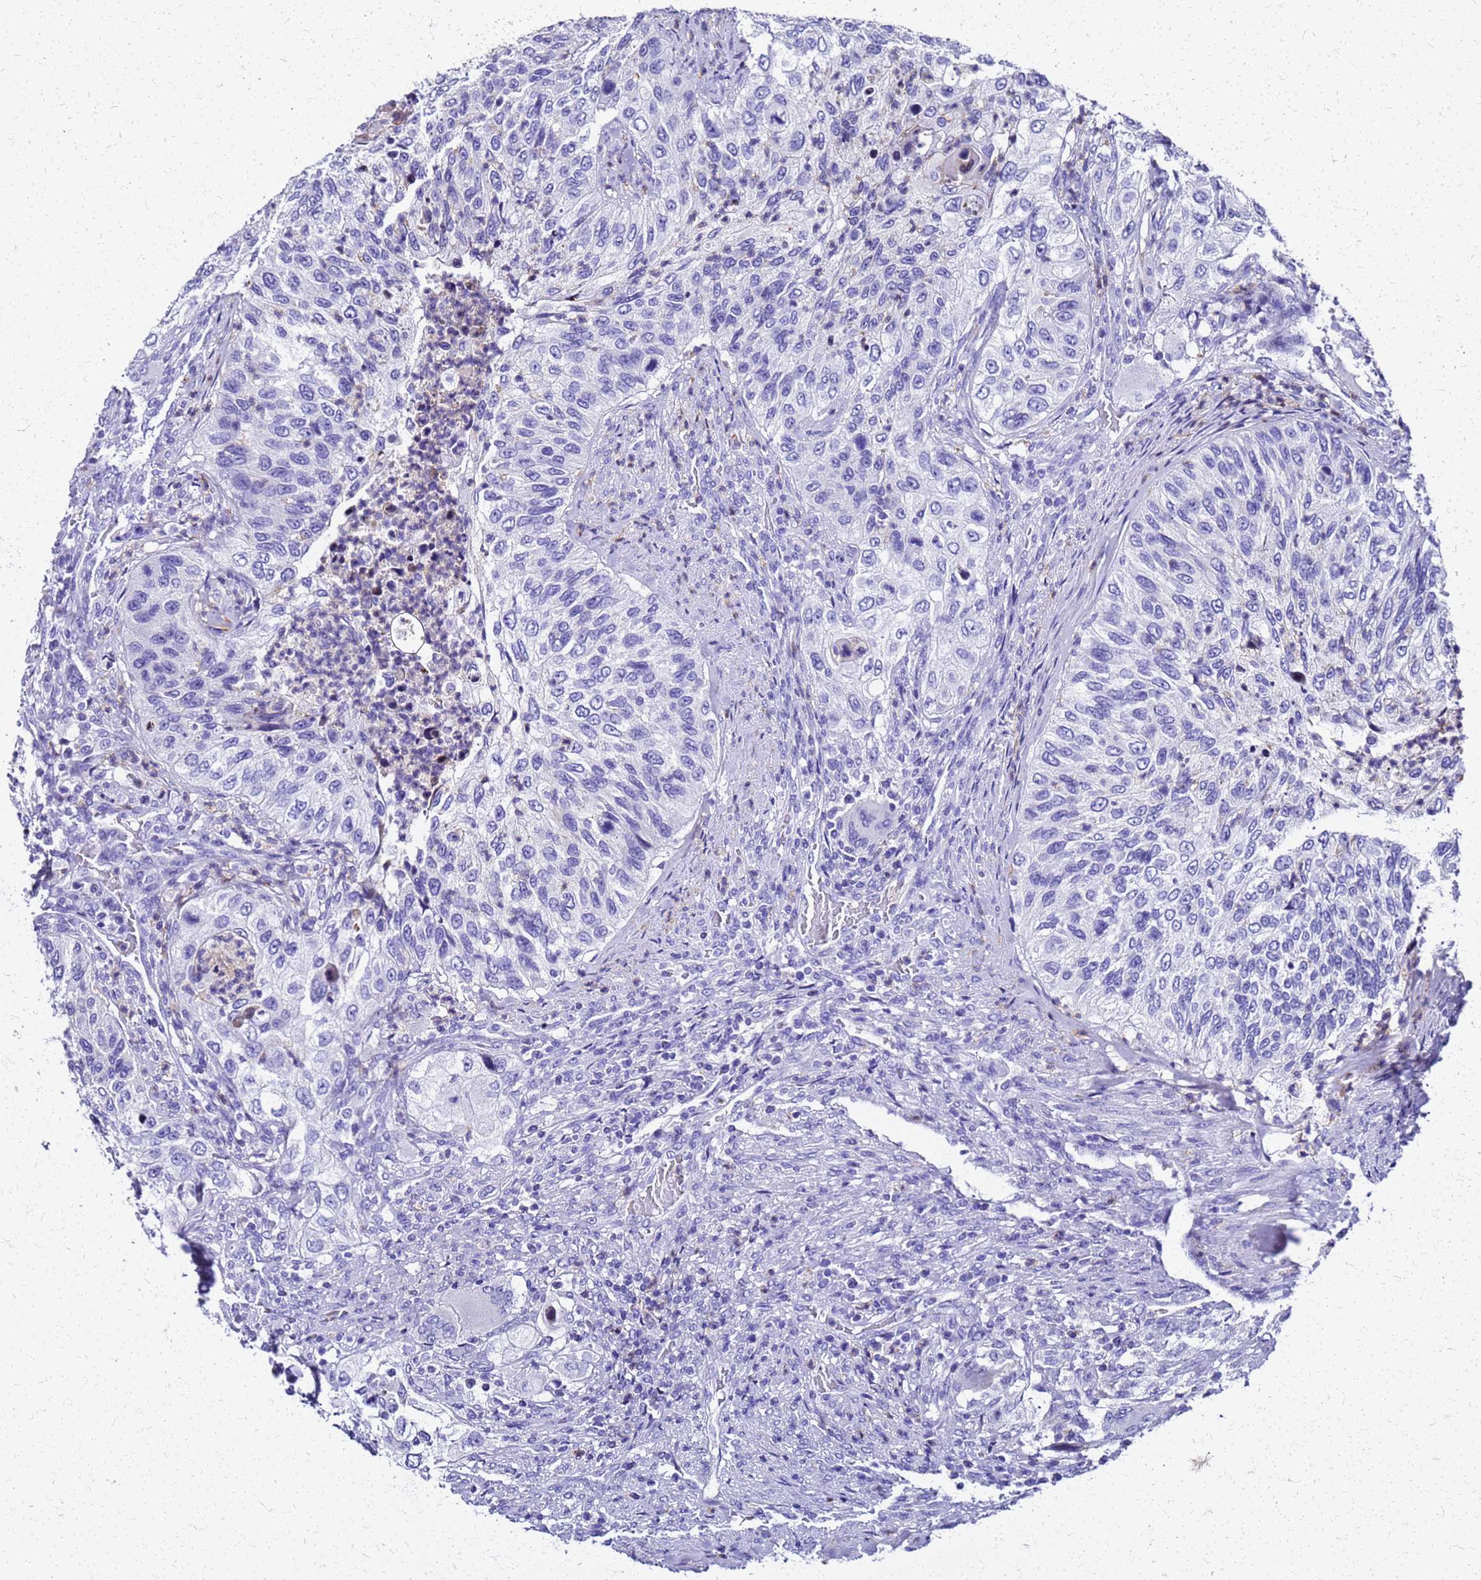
{"staining": {"intensity": "negative", "quantity": "none", "location": "none"}, "tissue": "urothelial cancer", "cell_type": "Tumor cells", "image_type": "cancer", "snomed": [{"axis": "morphology", "description": "Urothelial carcinoma, High grade"}, {"axis": "topography", "description": "Urinary bladder"}], "caption": "Tumor cells show no significant protein staining in urothelial cancer.", "gene": "SMIM21", "patient": {"sex": "female", "age": 60}}